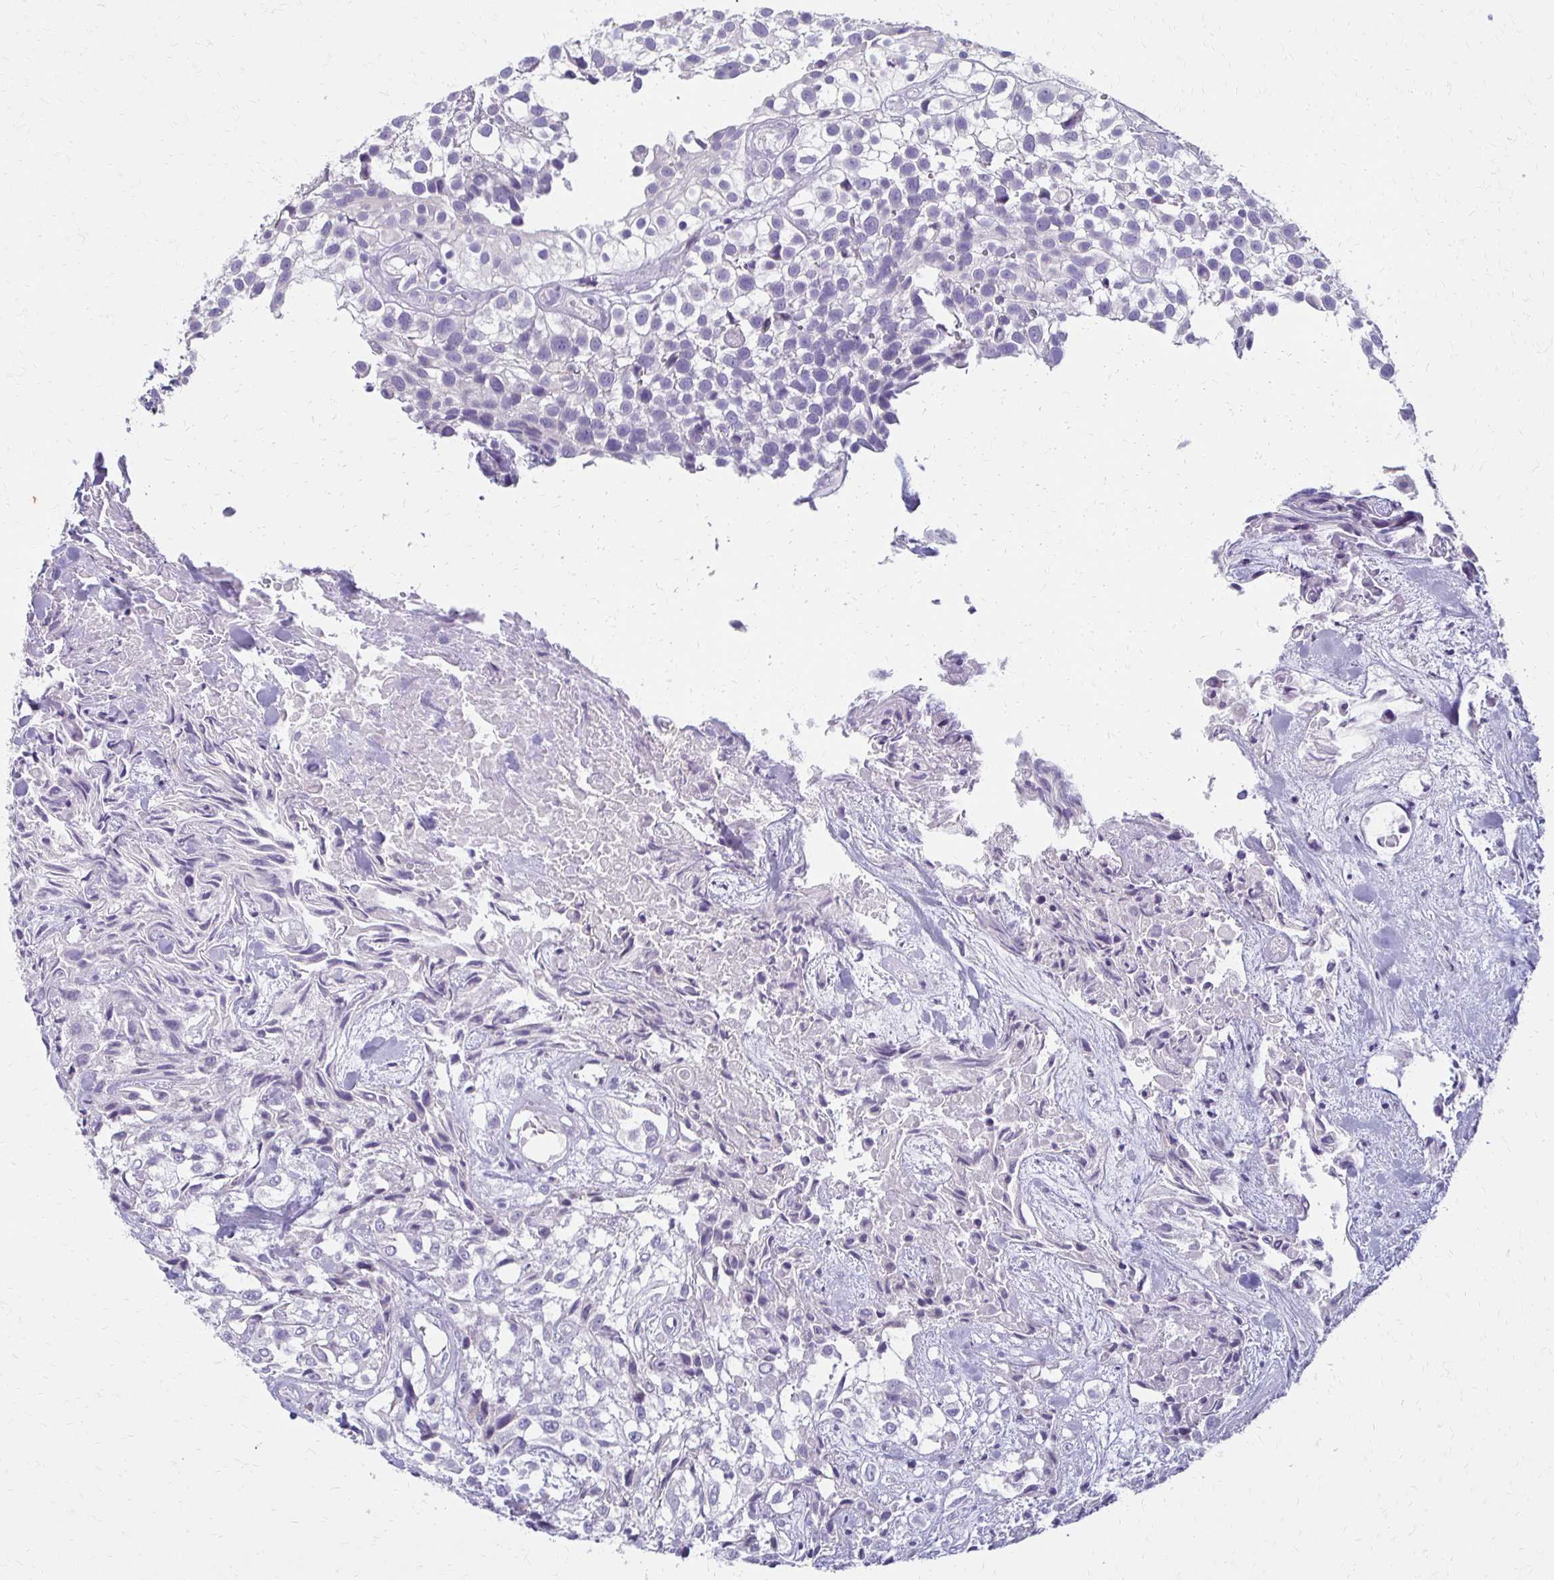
{"staining": {"intensity": "negative", "quantity": "none", "location": "none"}, "tissue": "urothelial cancer", "cell_type": "Tumor cells", "image_type": "cancer", "snomed": [{"axis": "morphology", "description": "Urothelial carcinoma, High grade"}, {"axis": "topography", "description": "Urinary bladder"}], "caption": "Tumor cells are negative for protein expression in human high-grade urothelial carcinoma.", "gene": "BBS12", "patient": {"sex": "male", "age": 56}}